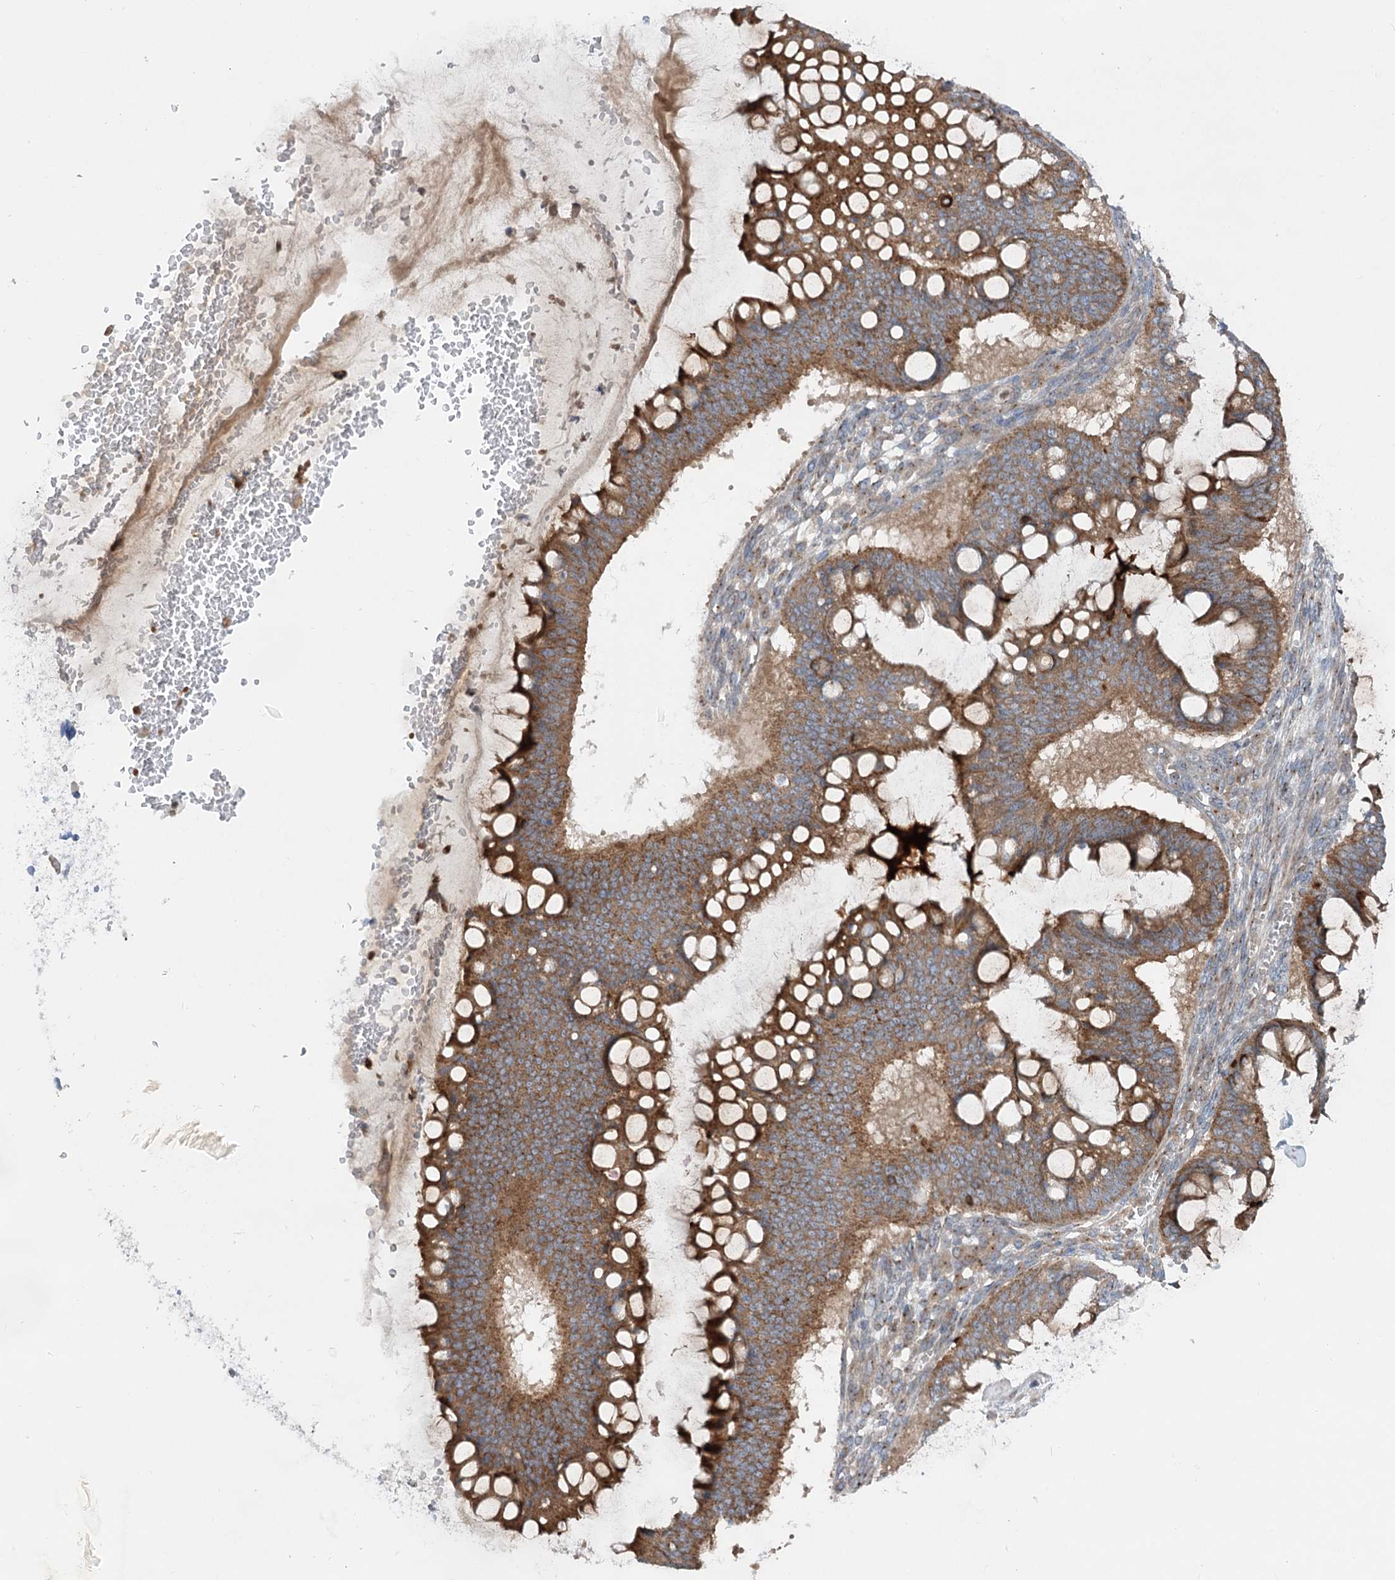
{"staining": {"intensity": "moderate", "quantity": ">75%", "location": "cytoplasmic/membranous"}, "tissue": "ovarian cancer", "cell_type": "Tumor cells", "image_type": "cancer", "snomed": [{"axis": "morphology", "description": "Cystadenocarcinoma, mucinous, NOS"}, {"axis": "topography", "description": "Ovary"}], "caption": "A brown stain highlights moderate cytoplasmic/membranous positivity of a protein in human ovarian mucinous cystadenocarcinoma tumor cells. (Stains: DAB in brown, nuclei in blue, Microscopy: brightfield microscopy at high magnification).", "gene": "SCN11A", "patient": {"sex": "female", "age": 73}}